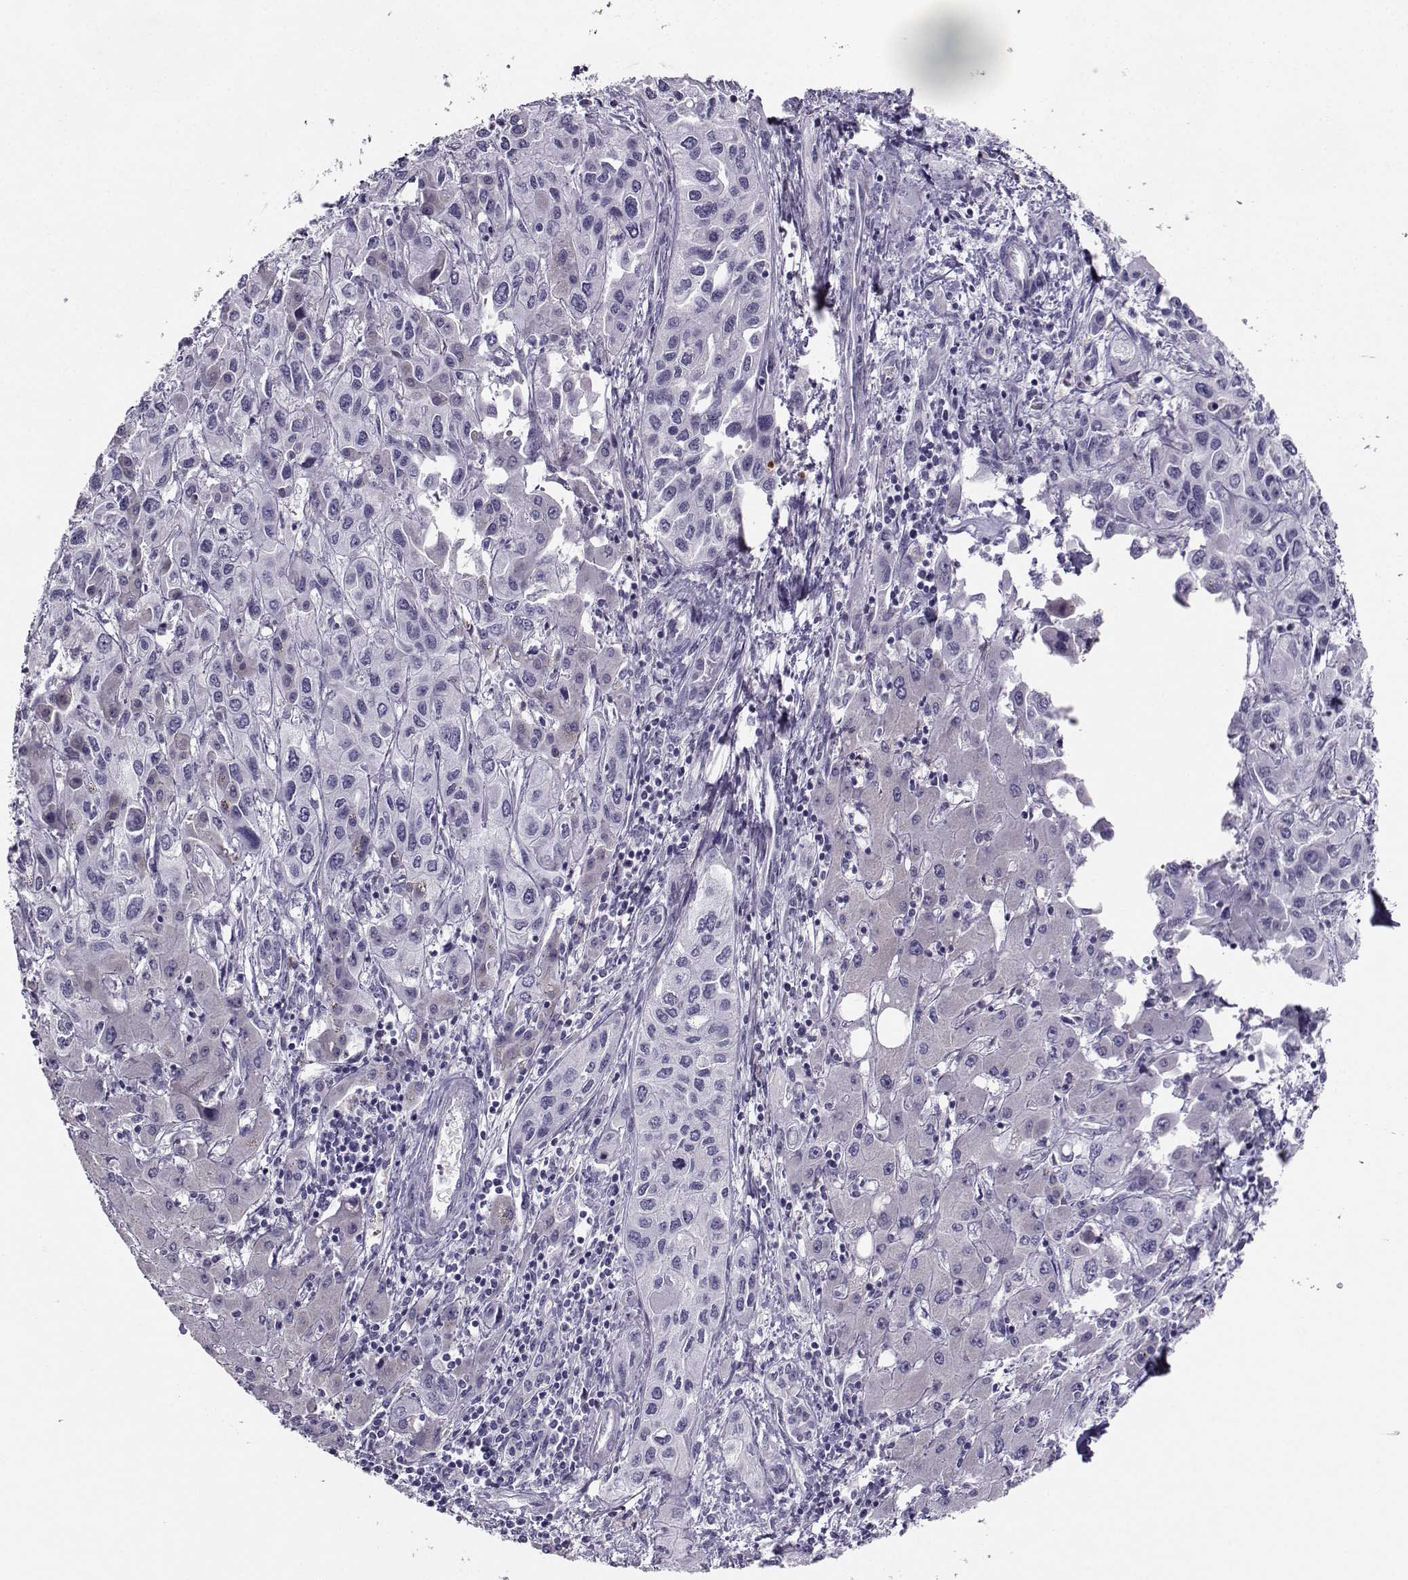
{"staining": {"intensity": "negative", "quantity": "none", "location": "none"}, "tissue": "liver cancer", "cell_type": "Tumor cells", "image_type": "cancer", "snomed": [{"axis": "morphology", "description": "Cholangiocarcinoma"}, {"axis": "topography", "description": "Liver"}], "caption": "DAB (3,3'-diaminobenzidine) immunohistochemical staining of human cholangiocarcinoma (liver) exhibits no significant expression in tumor cells. (Stains: DAB (3,3'-diaminobenzidine) immunohistochemistry (IHC) with hematoxylin counter stain, Microscopy: brightfield microscopy at high magnification).", "gene": "PGK1", "patient": {"sex": "female", "age": 66}}